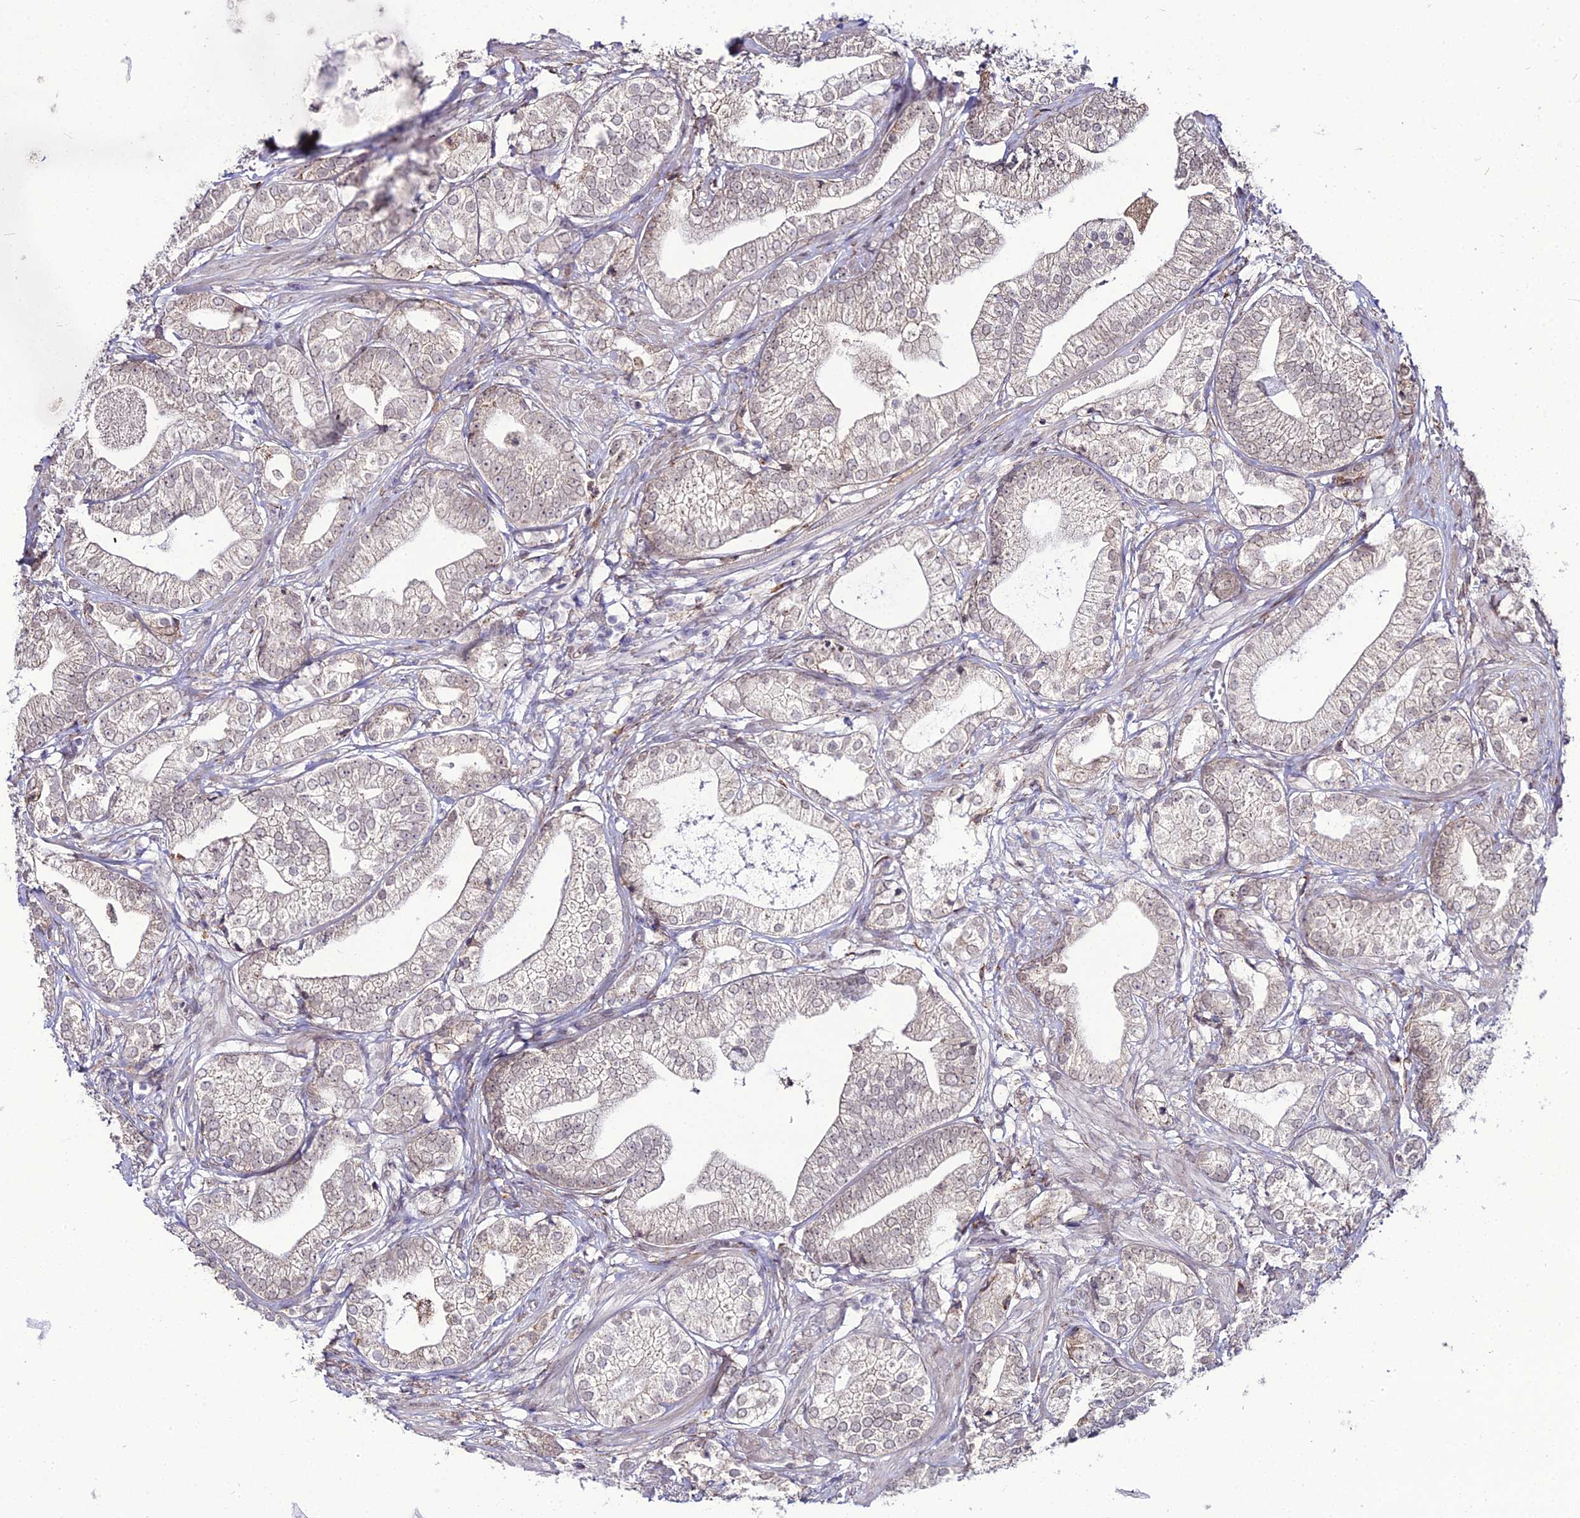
{"staining": {"intensity": "weak", "quantity": "<25%", "location": "cytoplasmic/membranous"}, "tissue": "prostate cancer", "cell_type": "Tumor cells", "image_type": "cancer", "snomed": [{"axis": "morphology", "description": "Adenocarcinoma, High grade"}, {"axis": "topography", "description": "Prostate"}], "caption": "The micrograph reveals no staining of tumor cells in prostate cancer (adenocarcinoma (high-grade)).", "gene": "TROAP", "patient": {"sex": "male", "age": 50}}